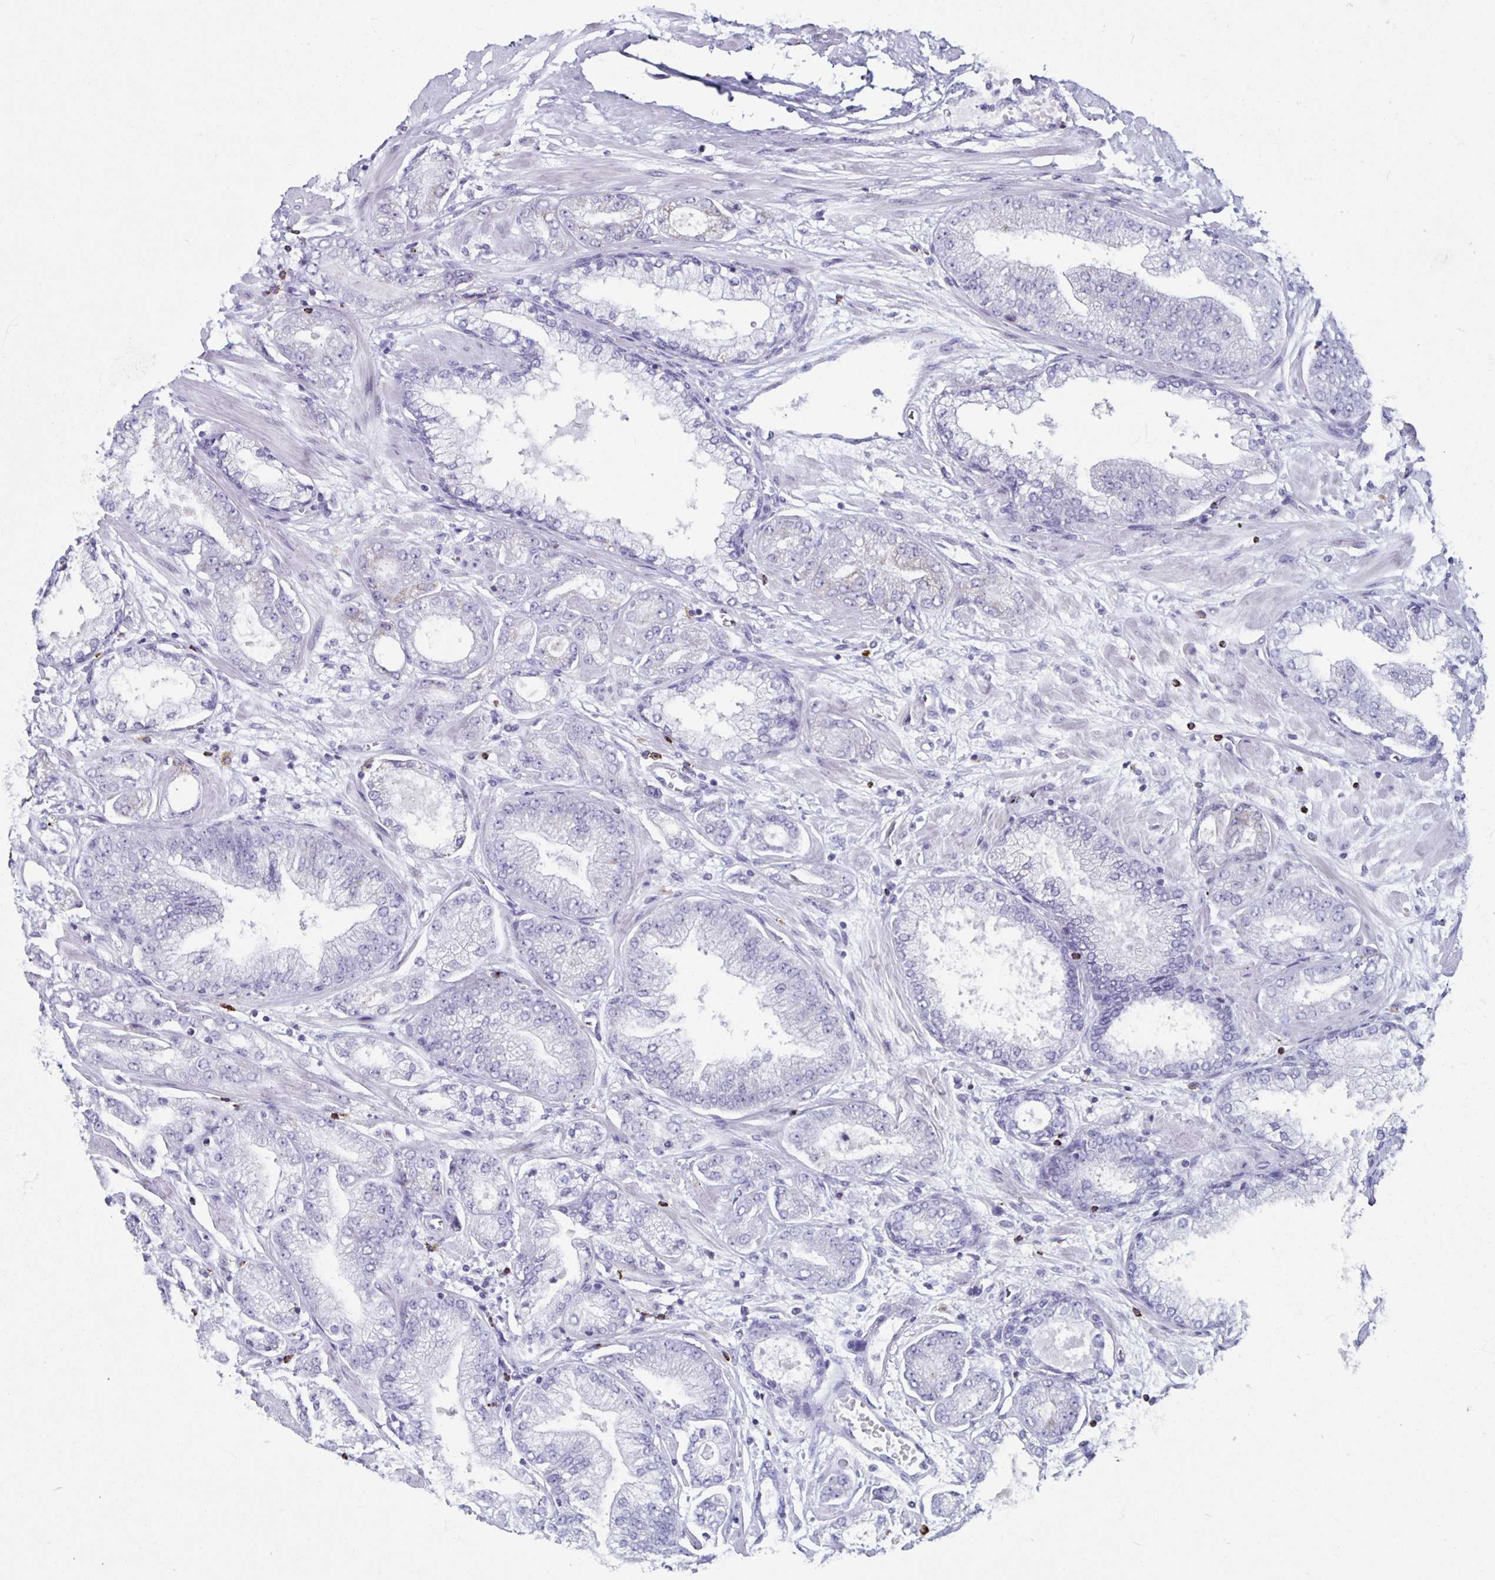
{"staining": {"intensity": "negative", "quantity": "none", "location": "none"}, "tissue": "prostate cancer", "cell_type": "Tumor cells", "image_type": "cancer", "snomed": [{"axis": "morphology", "description": "Adenocarcinoma, Low grade"}, {"axis": "topography", "description": "Prostate"}], "caption": "High magnification brightfield microscopy of prostate low-grade adenocarcinoma stained with DAB (3,3'-diaminobenzidine) (brown) and counterstained with hematoxylin (blue): tumor cells show no significant expression.", "gene": "GZMK", "patient": {"sex": "male", "age": 55}}